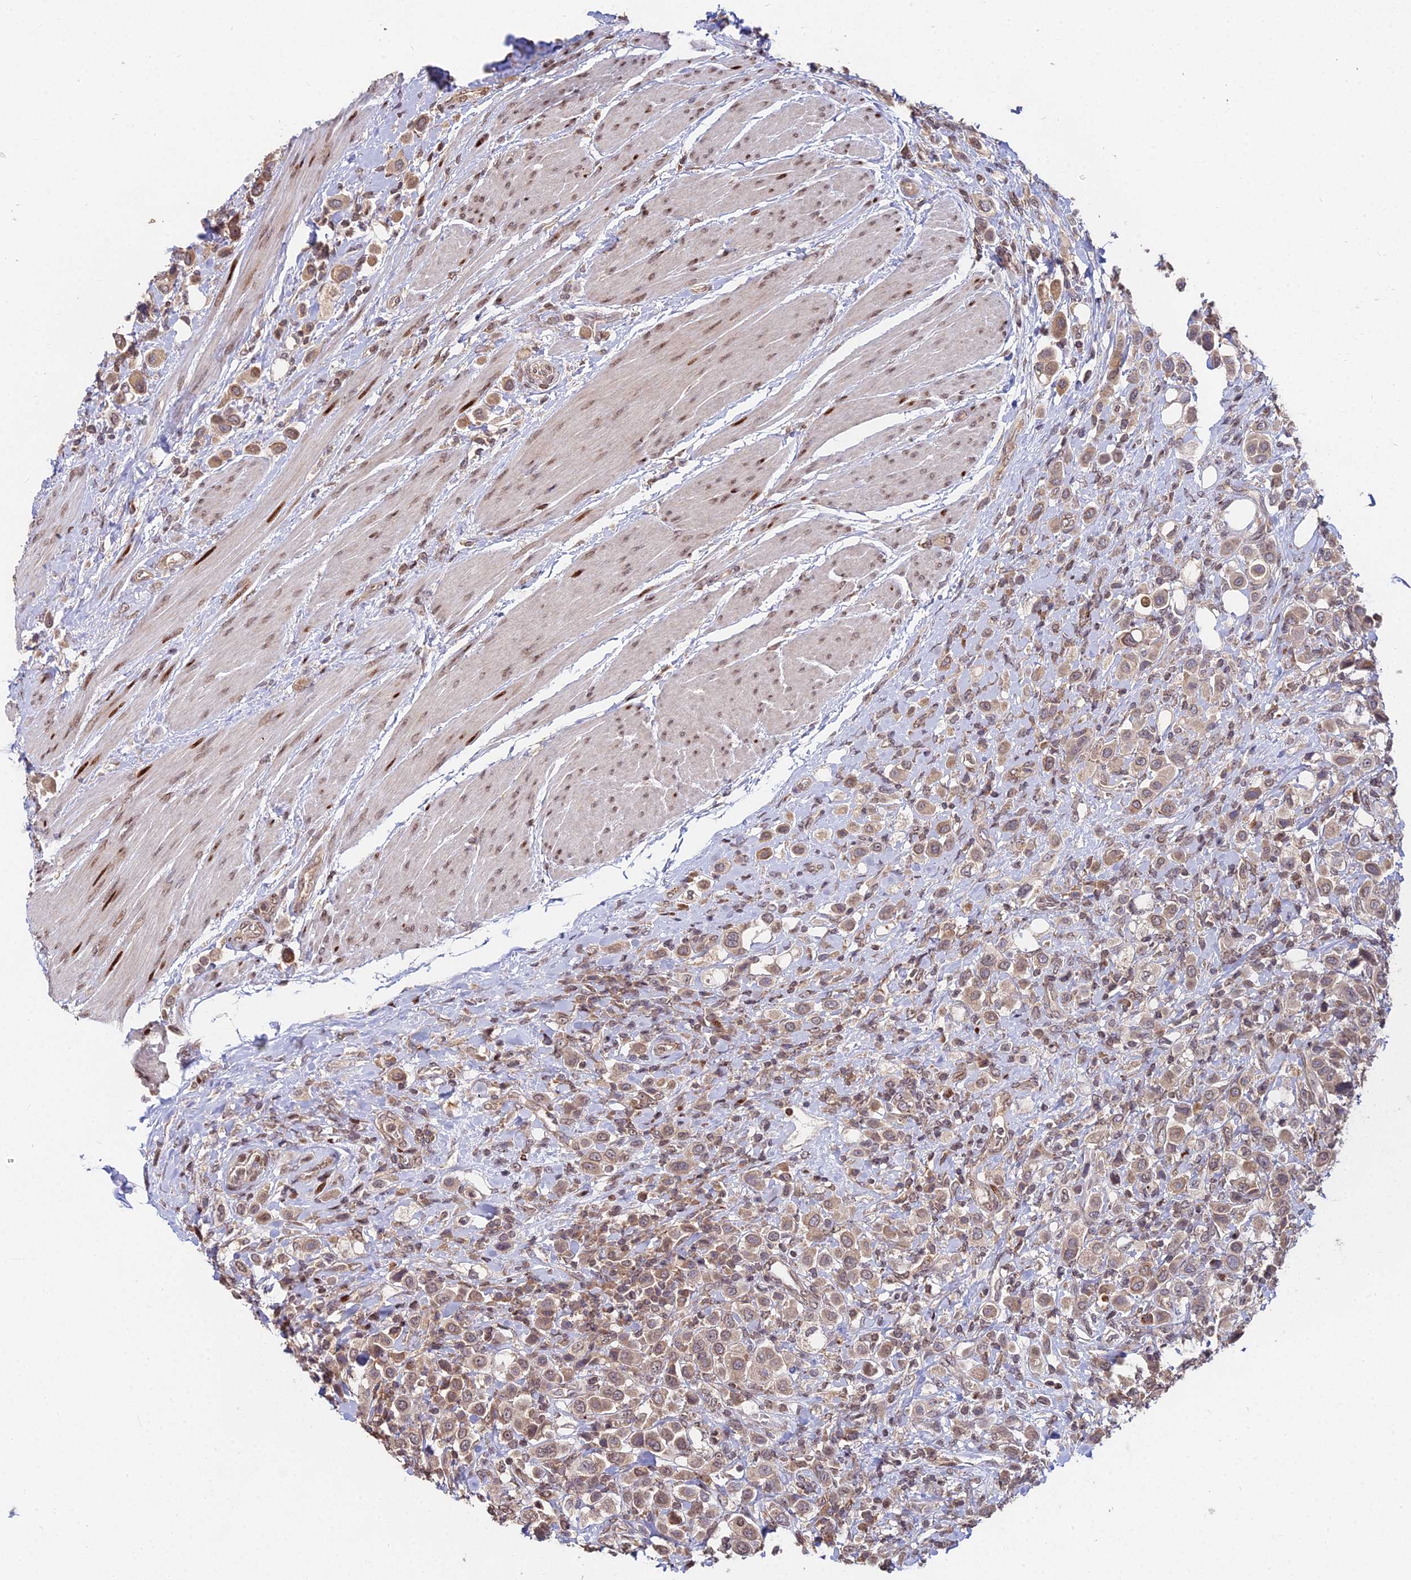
{"staining": {"intensity": "moderate", "quantity": ">75%", "location": "cytoplasmic/membranous"}, "tissue": "urothelial cancer", "cell_type": "Tumor cells", "image_type": "cancer", "snomed": [{"axis": "morphology", "description": "Urothelial carcinoma, High grade"}, {"axis": "topography", "description": "Urinary bladder"}], "caption": "The photomicrograph shows a brown stain indicating the presence of a protein in the cytoplasmic/membranous of tumor cells in urothelial carcinoma (high-grade). (Stains: DAB (3,3'-diaminobenzidine) in brown, nuclei in blue, Microscopy: brightfield microscopy at high magnification).", "gene": "RBMS2", "patient": {"sex": "male", "age": 50}}